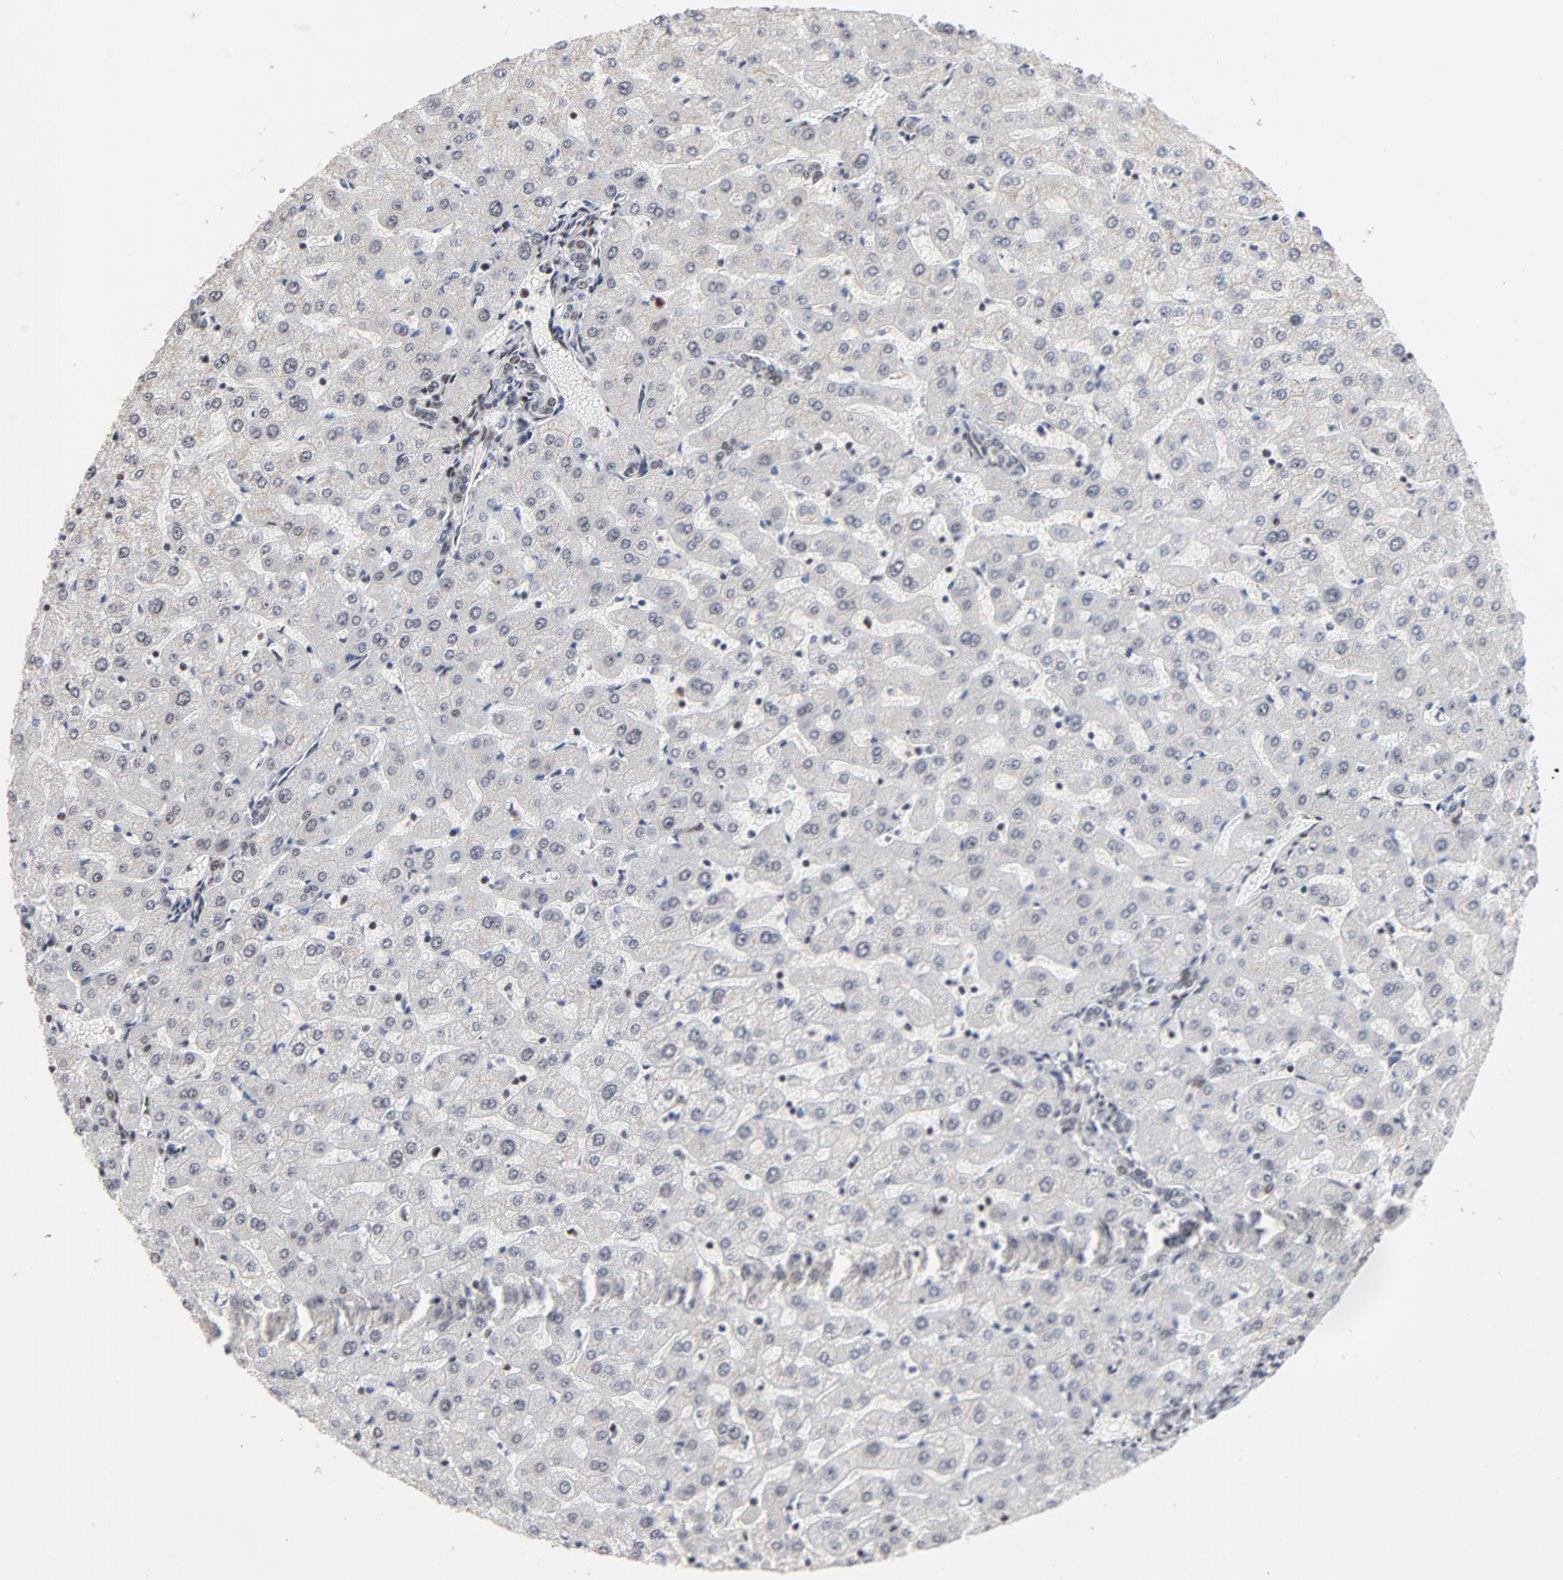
{"staining": {"intensity": "negative", "quantity": "none", "location": "none"}, "tissue": "liver", "cell_type": "Cholangiocytes", "image_type": "normal", "snomed": [{"axis": "morphology", "description": "Normal tissue, NOS"}, {"axis": "morphology", "description": "Fibrosis, NOS"}, {"axis": "topography", "description": "Liver"}], "caption": "Immunohistochemical staining of benign liver shows no significant positivity in cholangiocytes. (Brightfield microscopy of DAB immunohistochemistry at high magnification).", "gene": "TP53RK", "patient": {"sex": "female", "age": 29}}